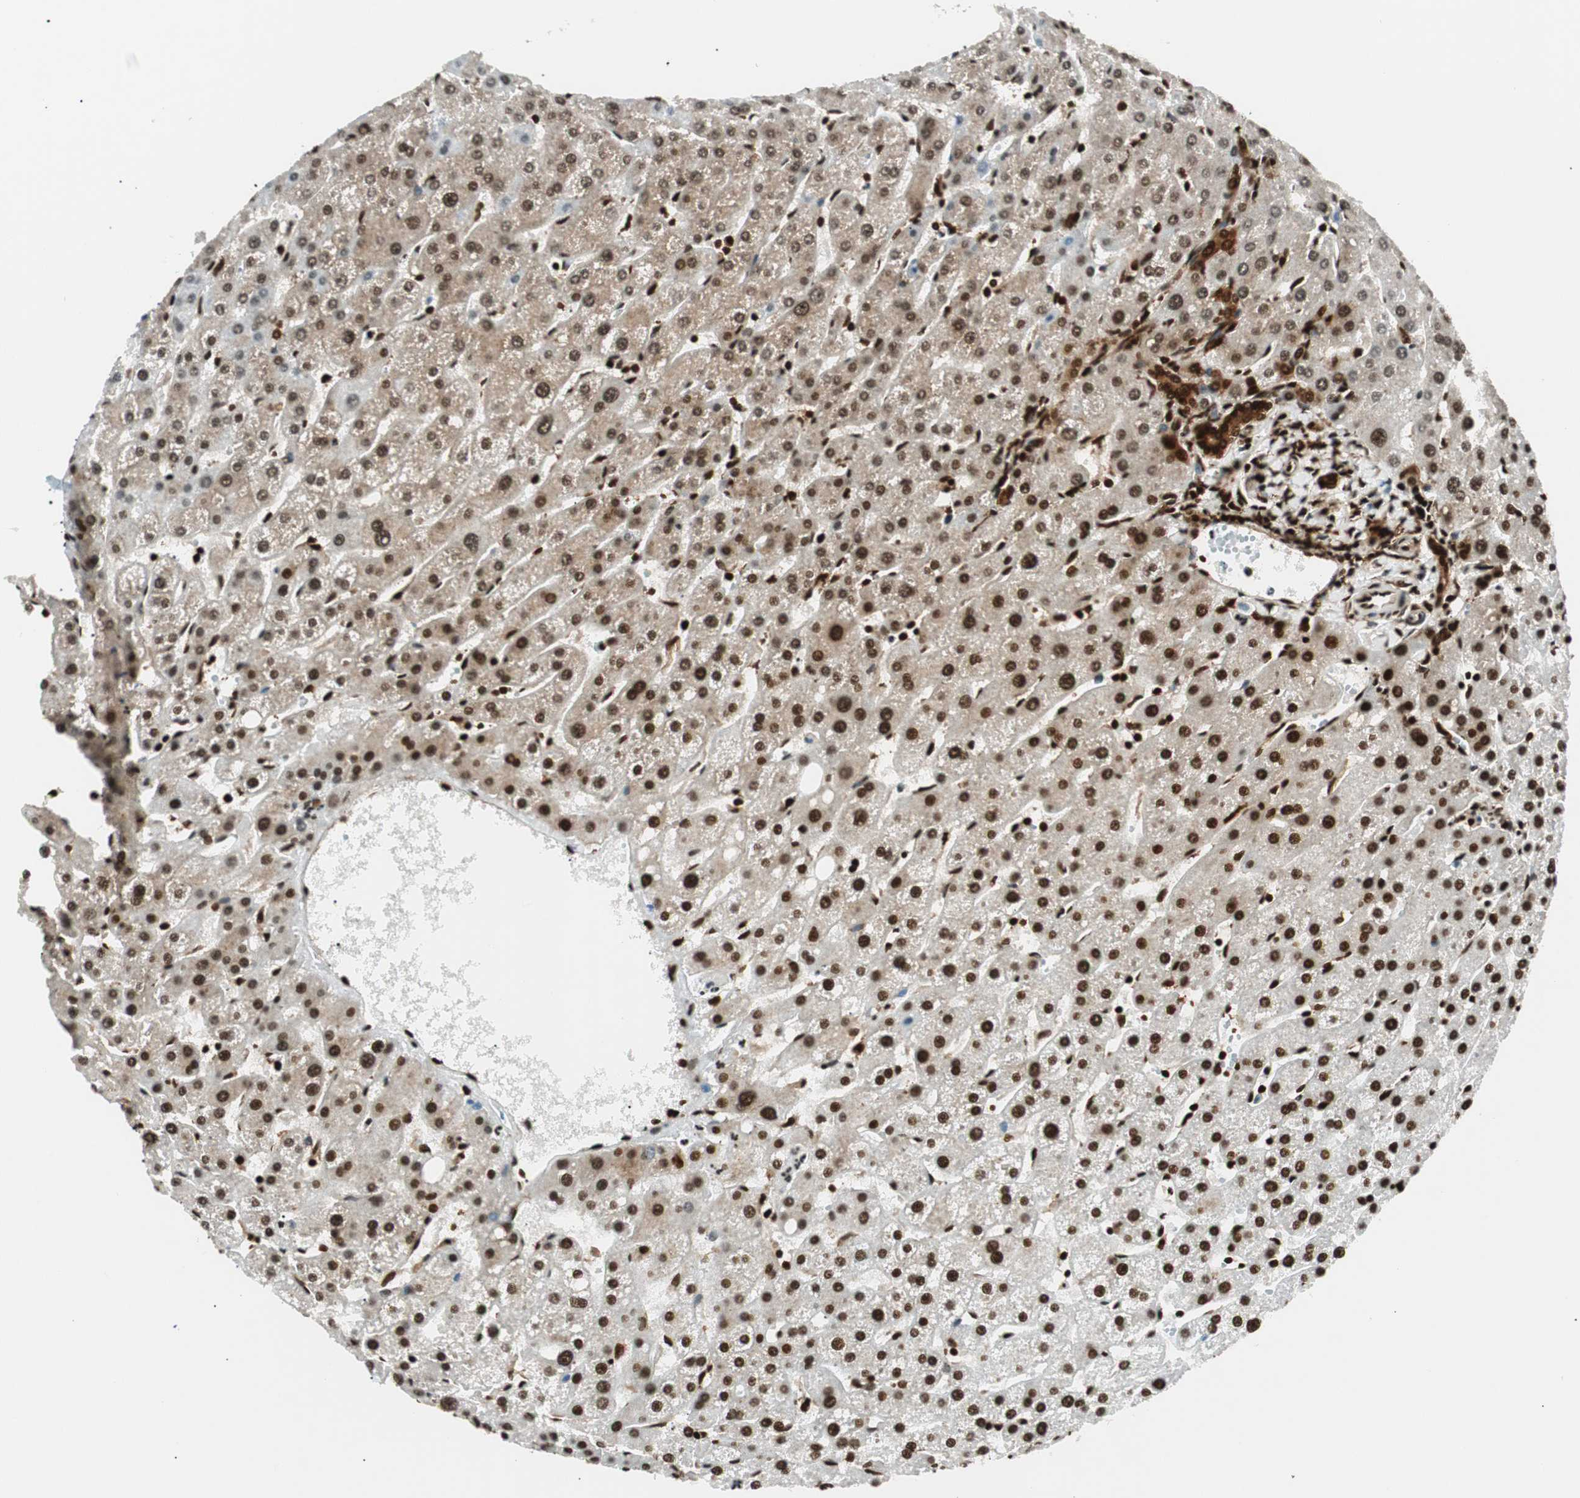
{"staining": {"intensity": "strong", "quantity": ">75%", "location": "nuclear"}, "tissue": "liver", "cell_type": "Cholangiocytes", "image_type": "normal", "snomed": [{"axis": "morphology", "description": "Normal tissue, NOS"}, {"axis": "topography", "description": "Liver"}], "caption": "This micrograph displays normal liver stained with immunohistochemistry (IHC) to label a protein in brown. The nuclear of cholangiocytes show strong positivity for the protein. Nuclei are counter-stained blue.", "gene": "EWSR1", "patient": {"sex": "male", "age": 67}}